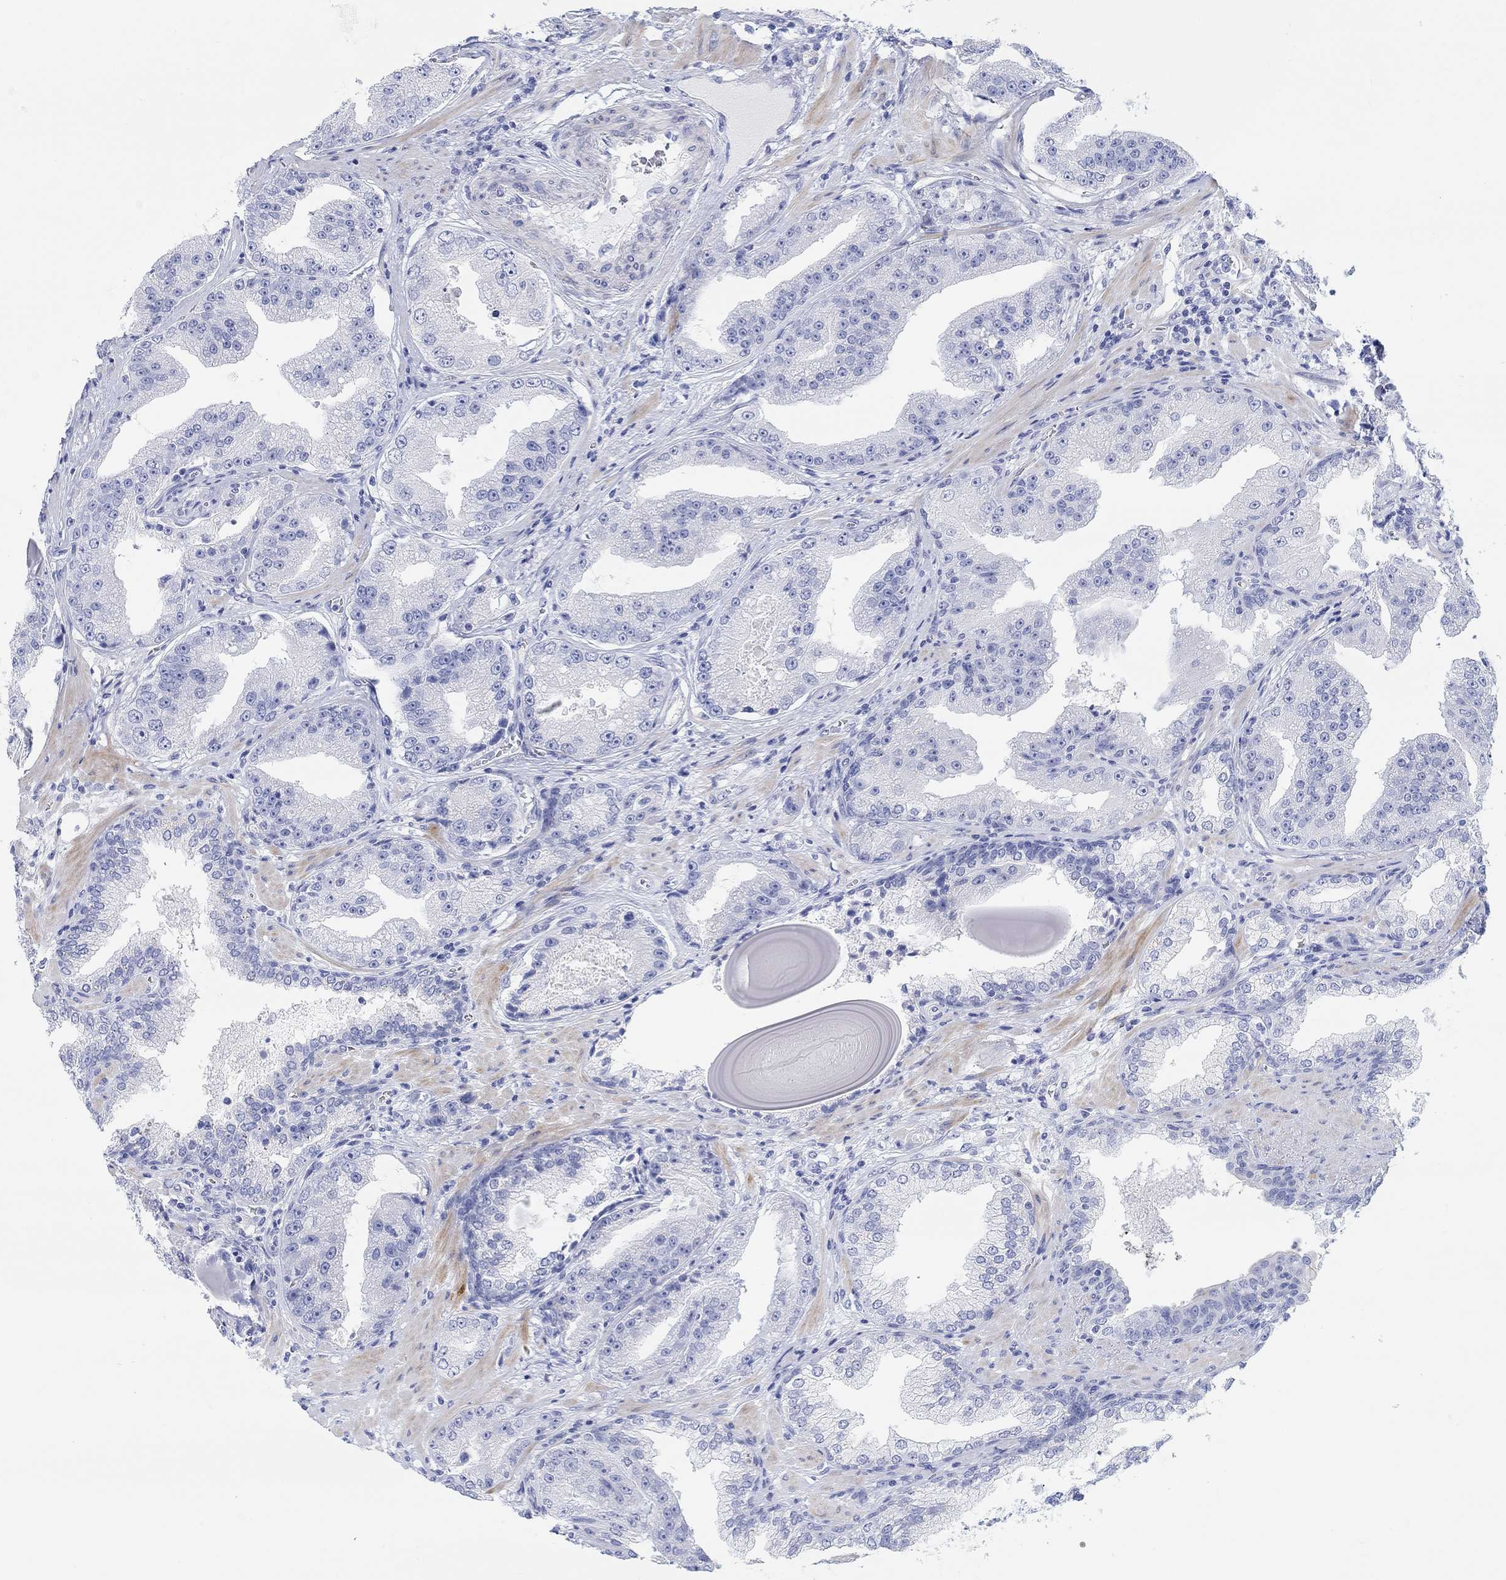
{"staining": {"intensity": "negative", "quantity": "none", "location": "none"}, "tissue": "prostate cancer", "cell_type": "Tumor cells", "image_type": "cancer", "snomed": [{"axis": "morphology", "description": "Adenocarcinoma, Low grade"}, {"axis": "topography", "description": "Prostate"}], "caption": "IHC of prostate adenocarcinoma (low-grade) demonstrates no positivity in tumor cells.", "gene": "XIRP2", "patient": {"sex": "male", "age": 62}}